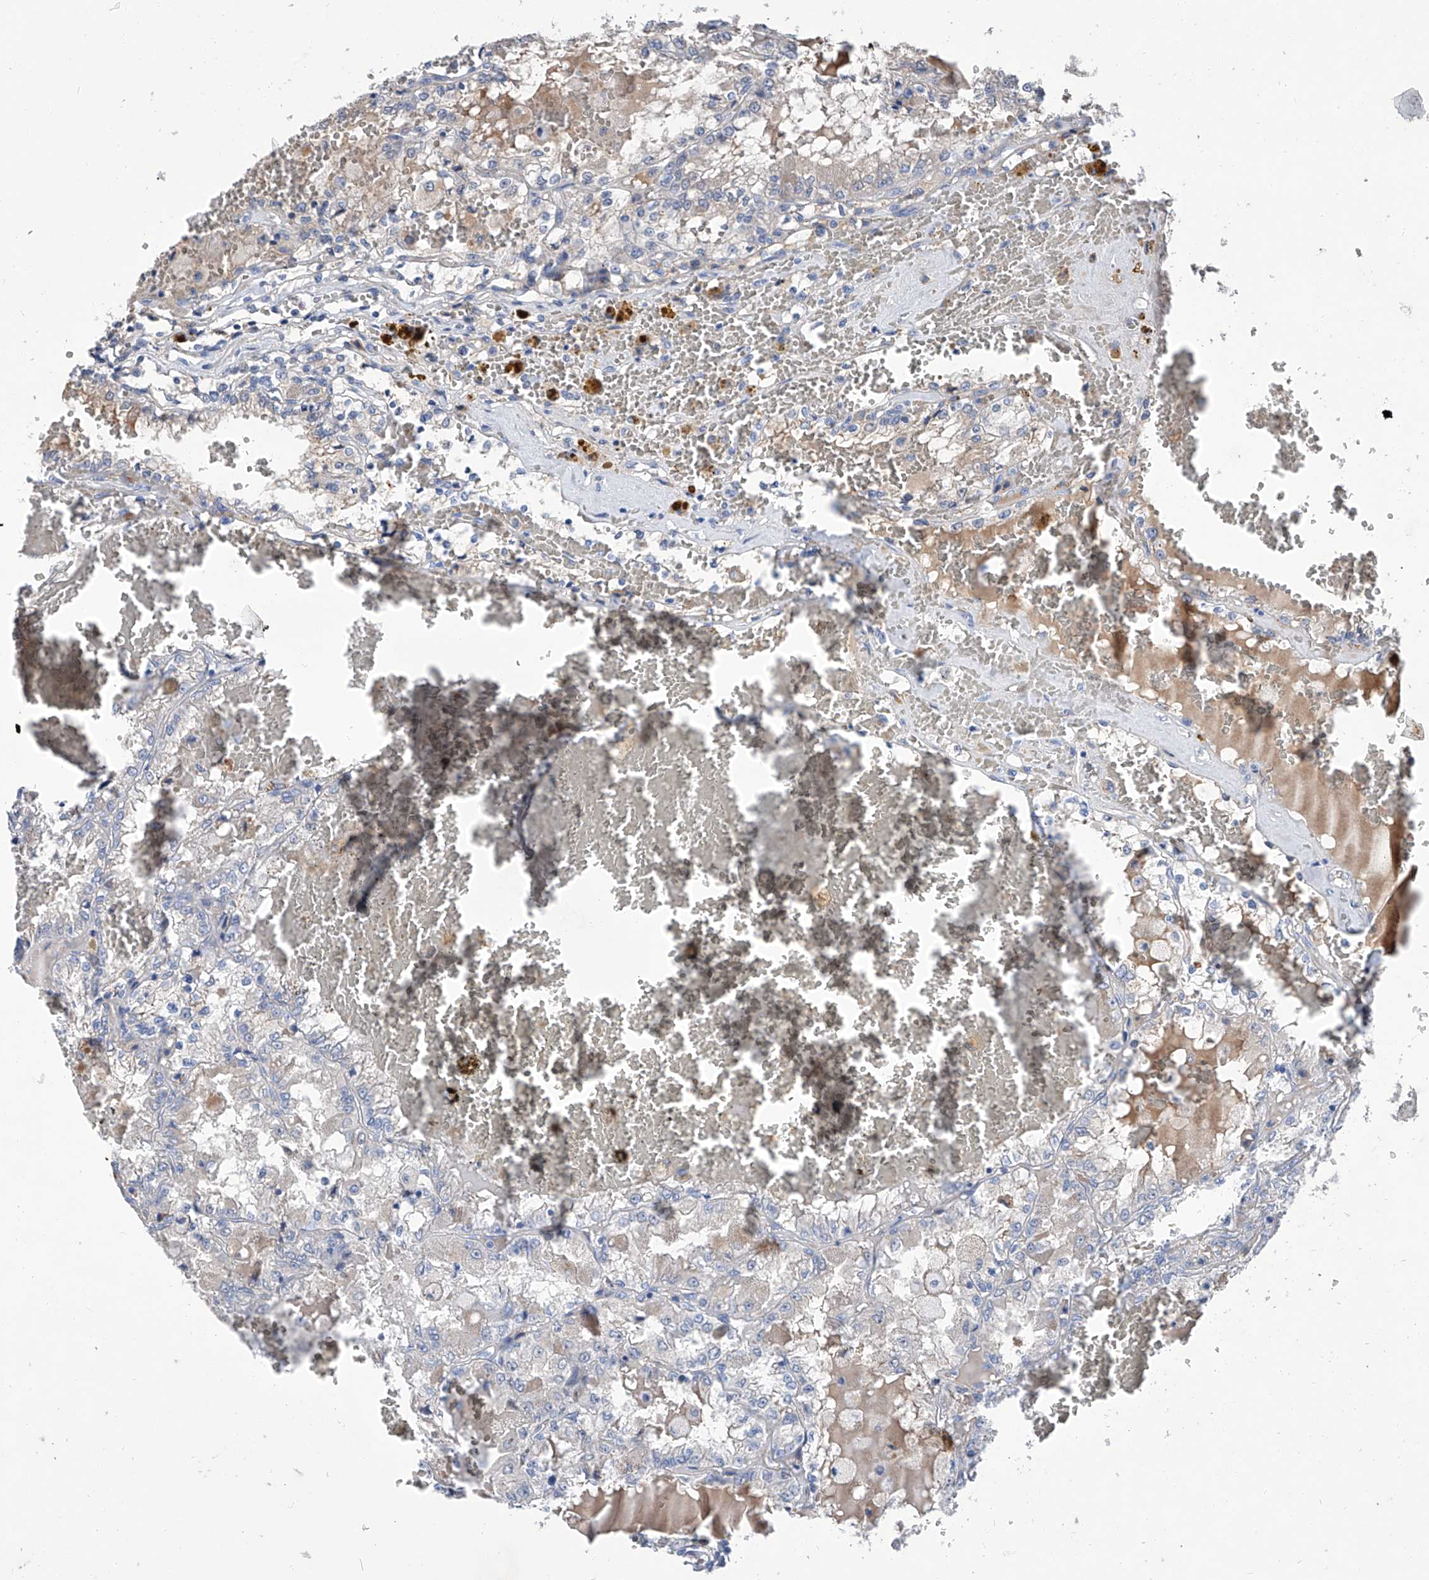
{"staining": {"intensity": "negative", "quantity": "none", "location": "none"}, "tissue": "renal cancer", "cell_type": "Tumor cells", "image_type": "cancer", "snomed": [{"axis": "morphology", "description": "Adenocarcinoma, NOS"}, {"axis": "topography", "description": "Kidney"}], "caption": "This is an immunohistochemistry image of renal cancer. There is no expression in tumor cells.", "gene": "GPT", "patient": {"sex": "female", "age": 56}}